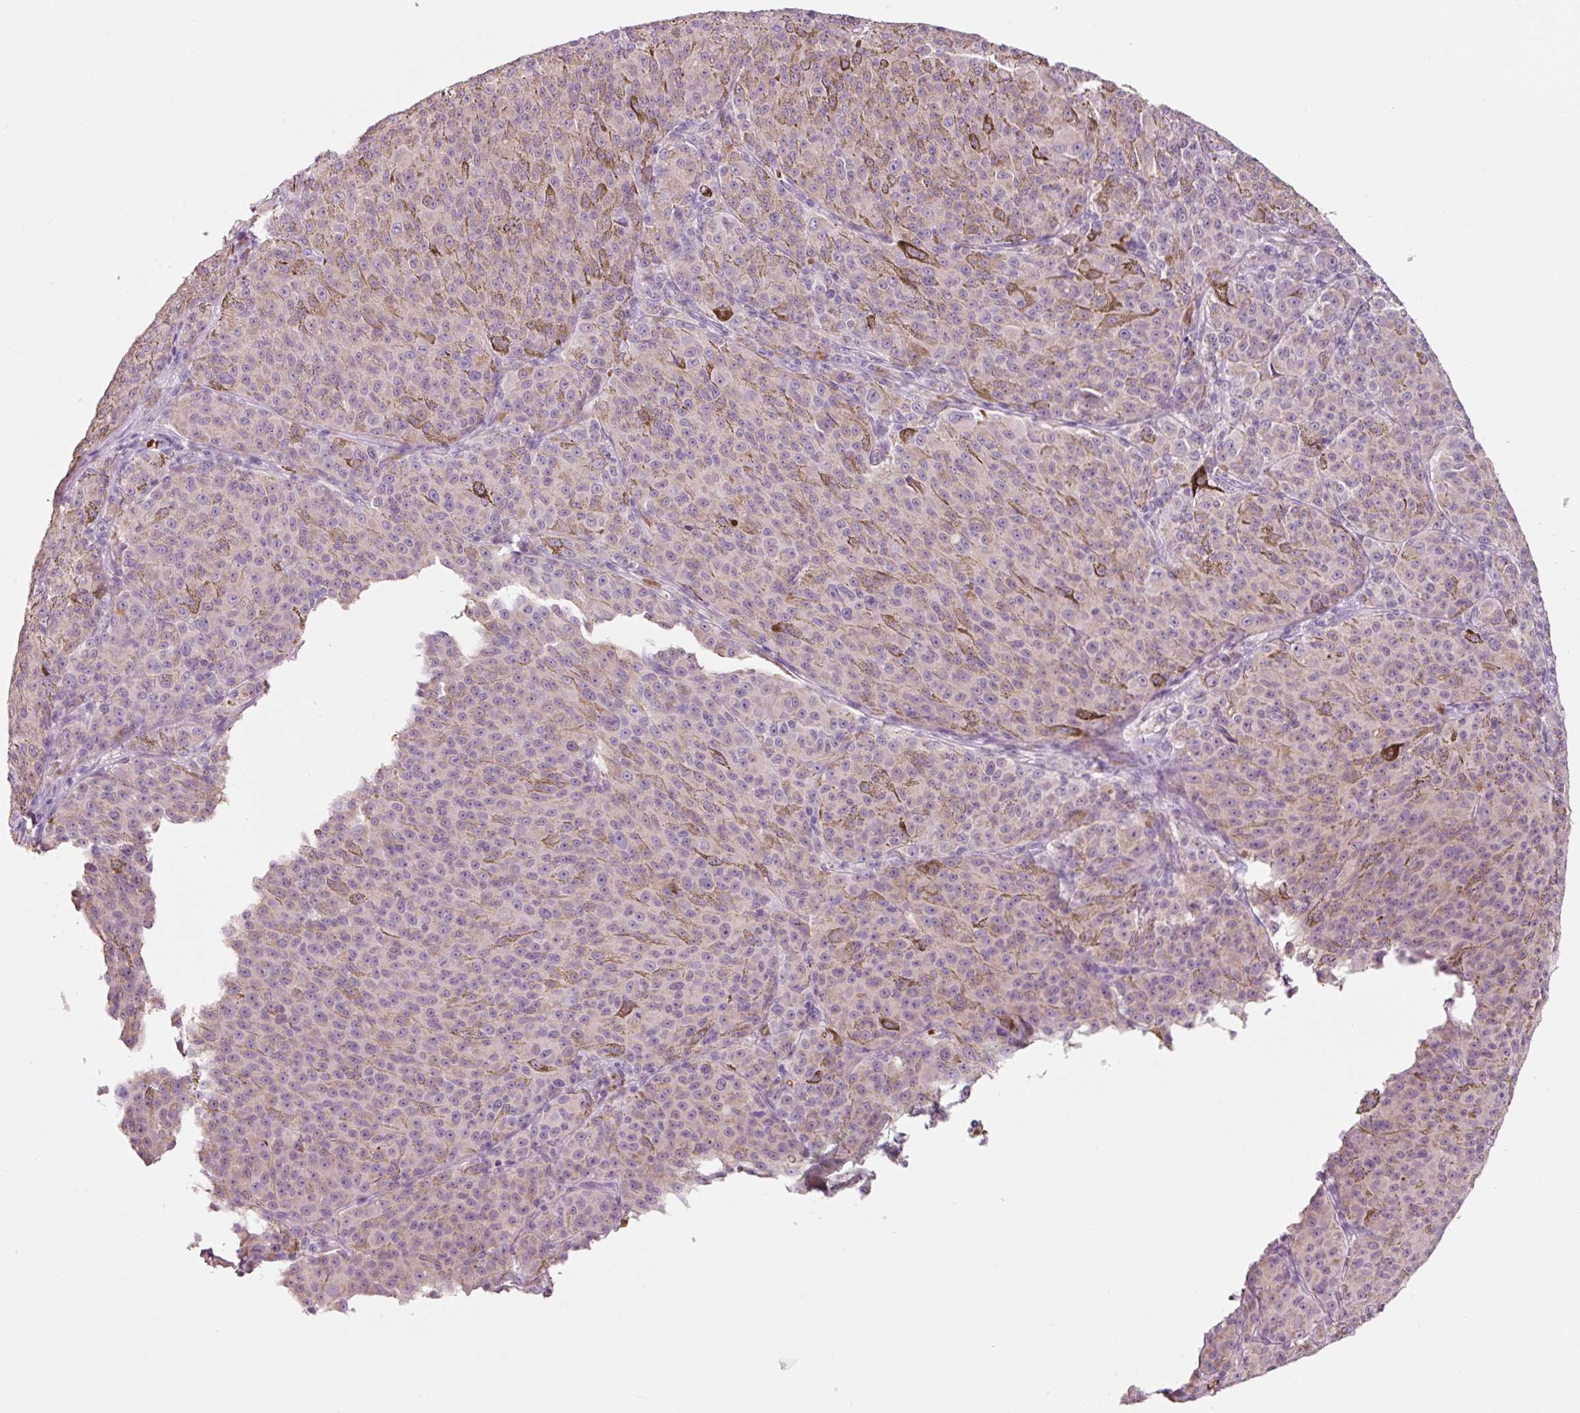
{"staining": {"intensity": "negative", "quantity": "none", "location": "none"}, "tissue": "melanoma", "cell_type": "Tumor cells", "image_type": "cancer", "snomed": [{"axis": "morphology", "description": "Malignant melanoma, NOS"}, {"axis": "topography", "description": "Skin"}], "caption": "A histopathology image of human melanoma is negative for staining in tumor cells. (Brightfield microscopy of DAB (3,3'-diaminobenzidine) immunohistochemistry at high magnification).", "gene": "LDHAL6B", "patient": {"sex": "female", "age": 52}}